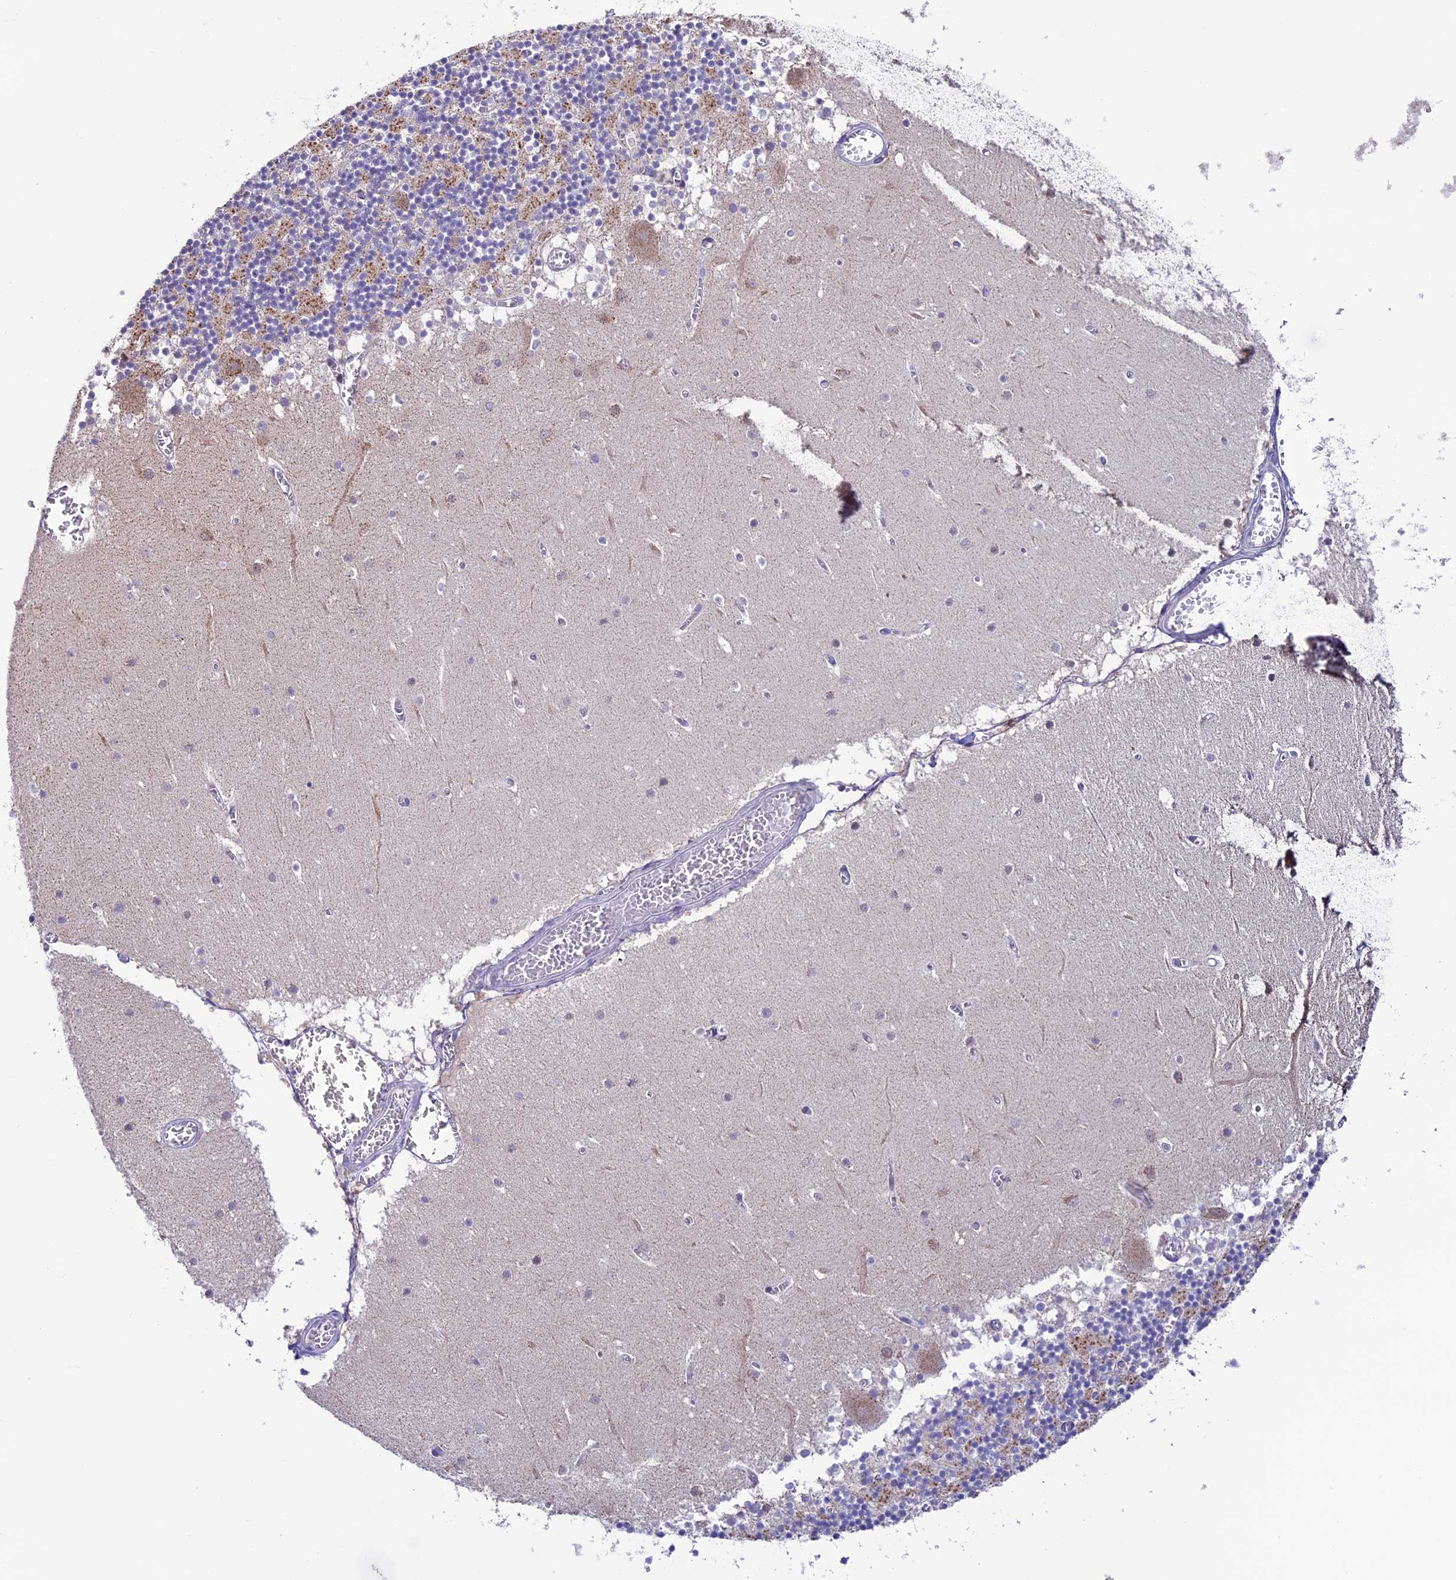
{"staining": {"intensity": "moderate", "quantity": "25%-75%", "location": "cytoplasmic/membranous"}, "tissue": "cerebellum", "cell_type": "Cells in granular layer", "image_type": "normal", "snomed": [{"axis": "morphology", "description": "Normal tissue, NOS"}, {"axis": "topography", "description": "Cerebellum"}], "caption": "Immunohistochemistry (IHC) (DAB (3,3'-diaminobenzidine)) staining of benign human cerebellum displays moderate cytoplasmic/membranous protein staining in about 25%-75% of cells in granular layer.", "gene": "SLC10A1", "patient": {"sex": "female", "age": 28}}